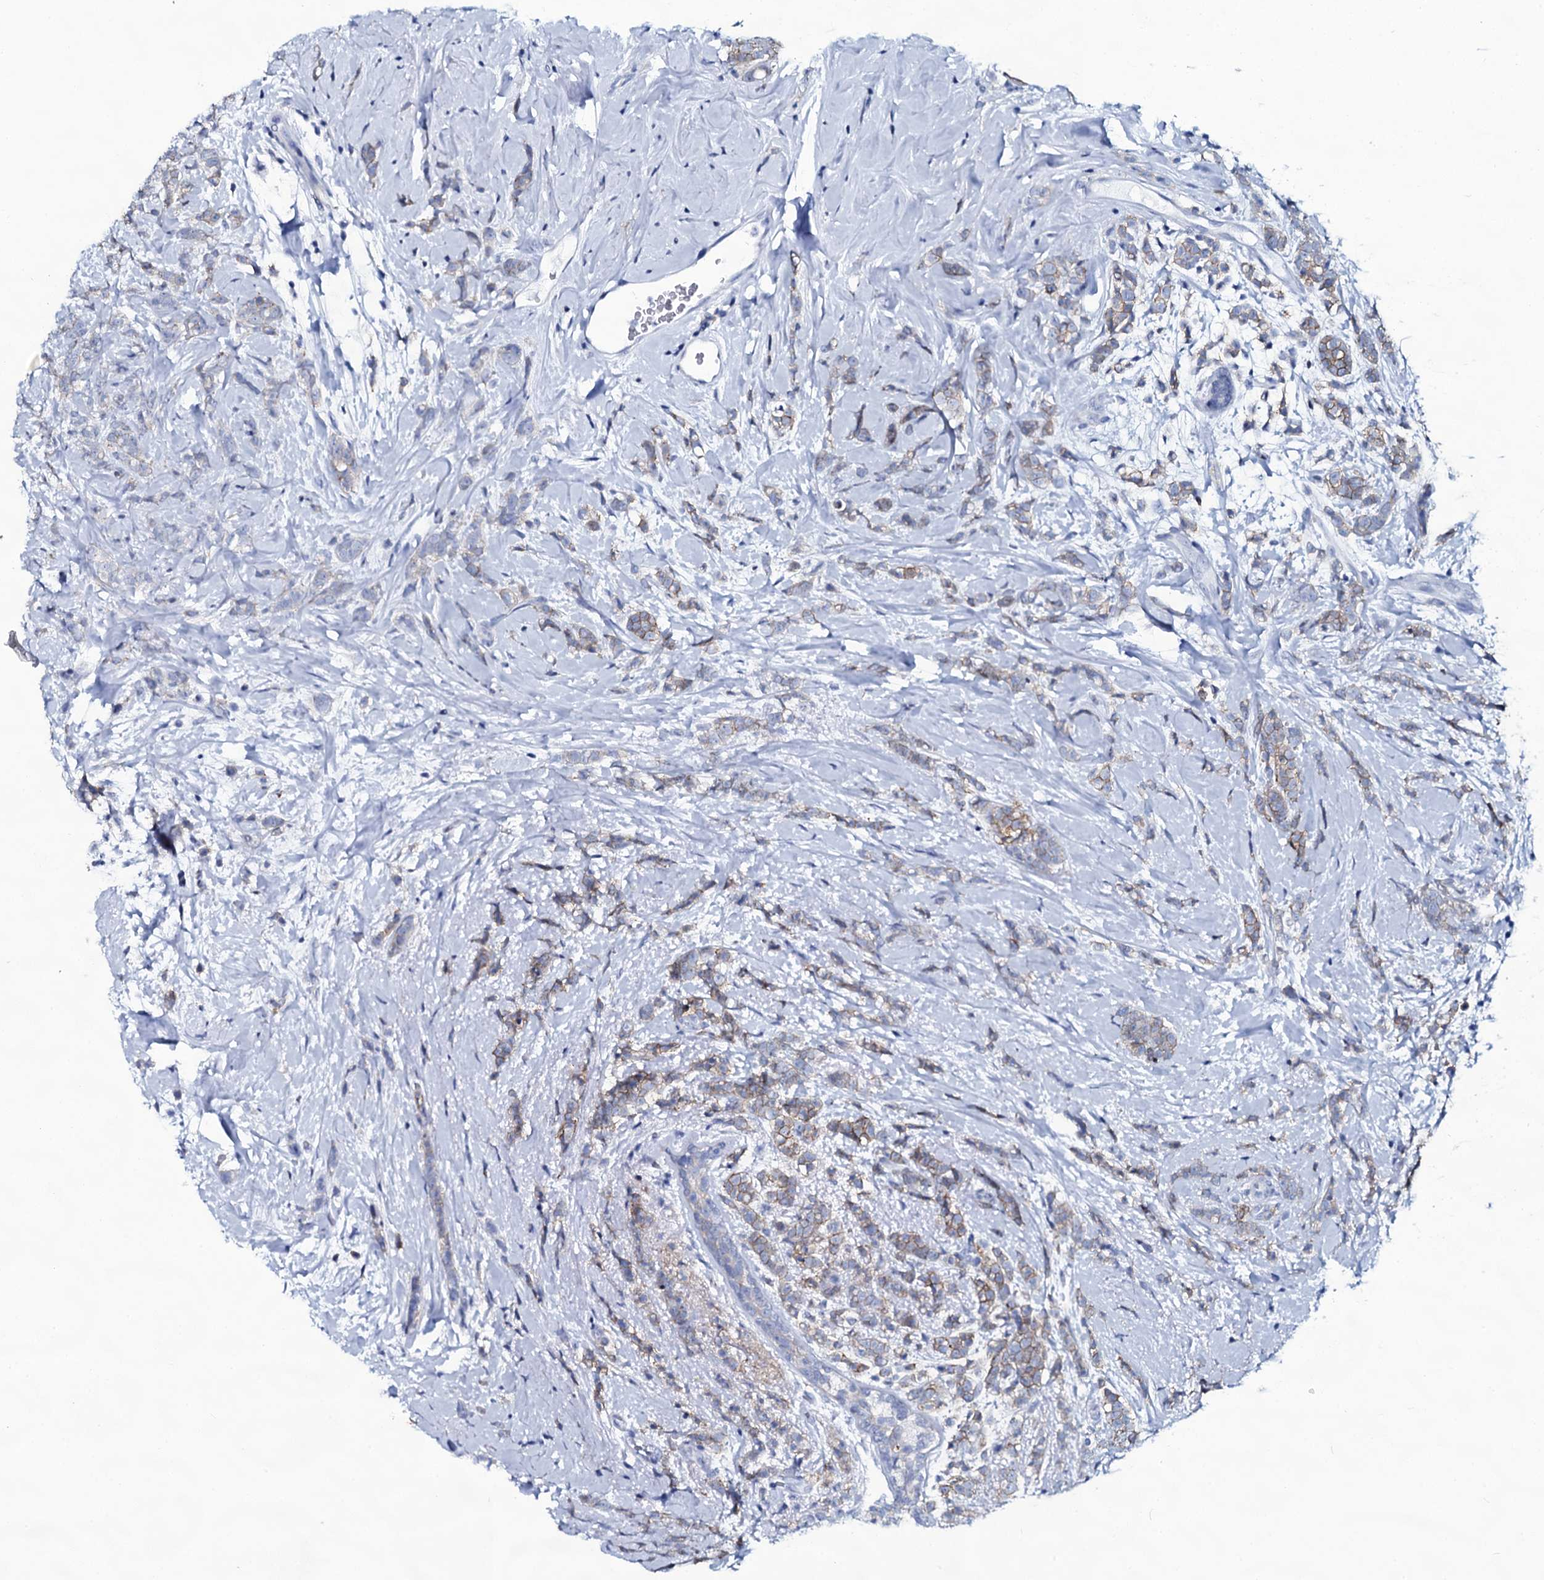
{"staining": {"intensity": "weak", "quantity": "25%-75%", "location": "cytoplasmic/membranous"}, "tissue": "breast cancer", "cell_type": "Tumor cells", "image_type": "cancer", "snomed": [{"axis": "morphology", "description": "Lobular carcinoma"}, {"axis": "topography", "description": "Breast"}], "caption": "Breast cancer (lobular carcinoma) was stained to show a protein in brown. There is low levels of weak cytoplasmic/membranous expression in approximately 25%-75% of tumor cells.", "gene": "SLC4A7", "patient": {"sex": "female", "age": 58}}